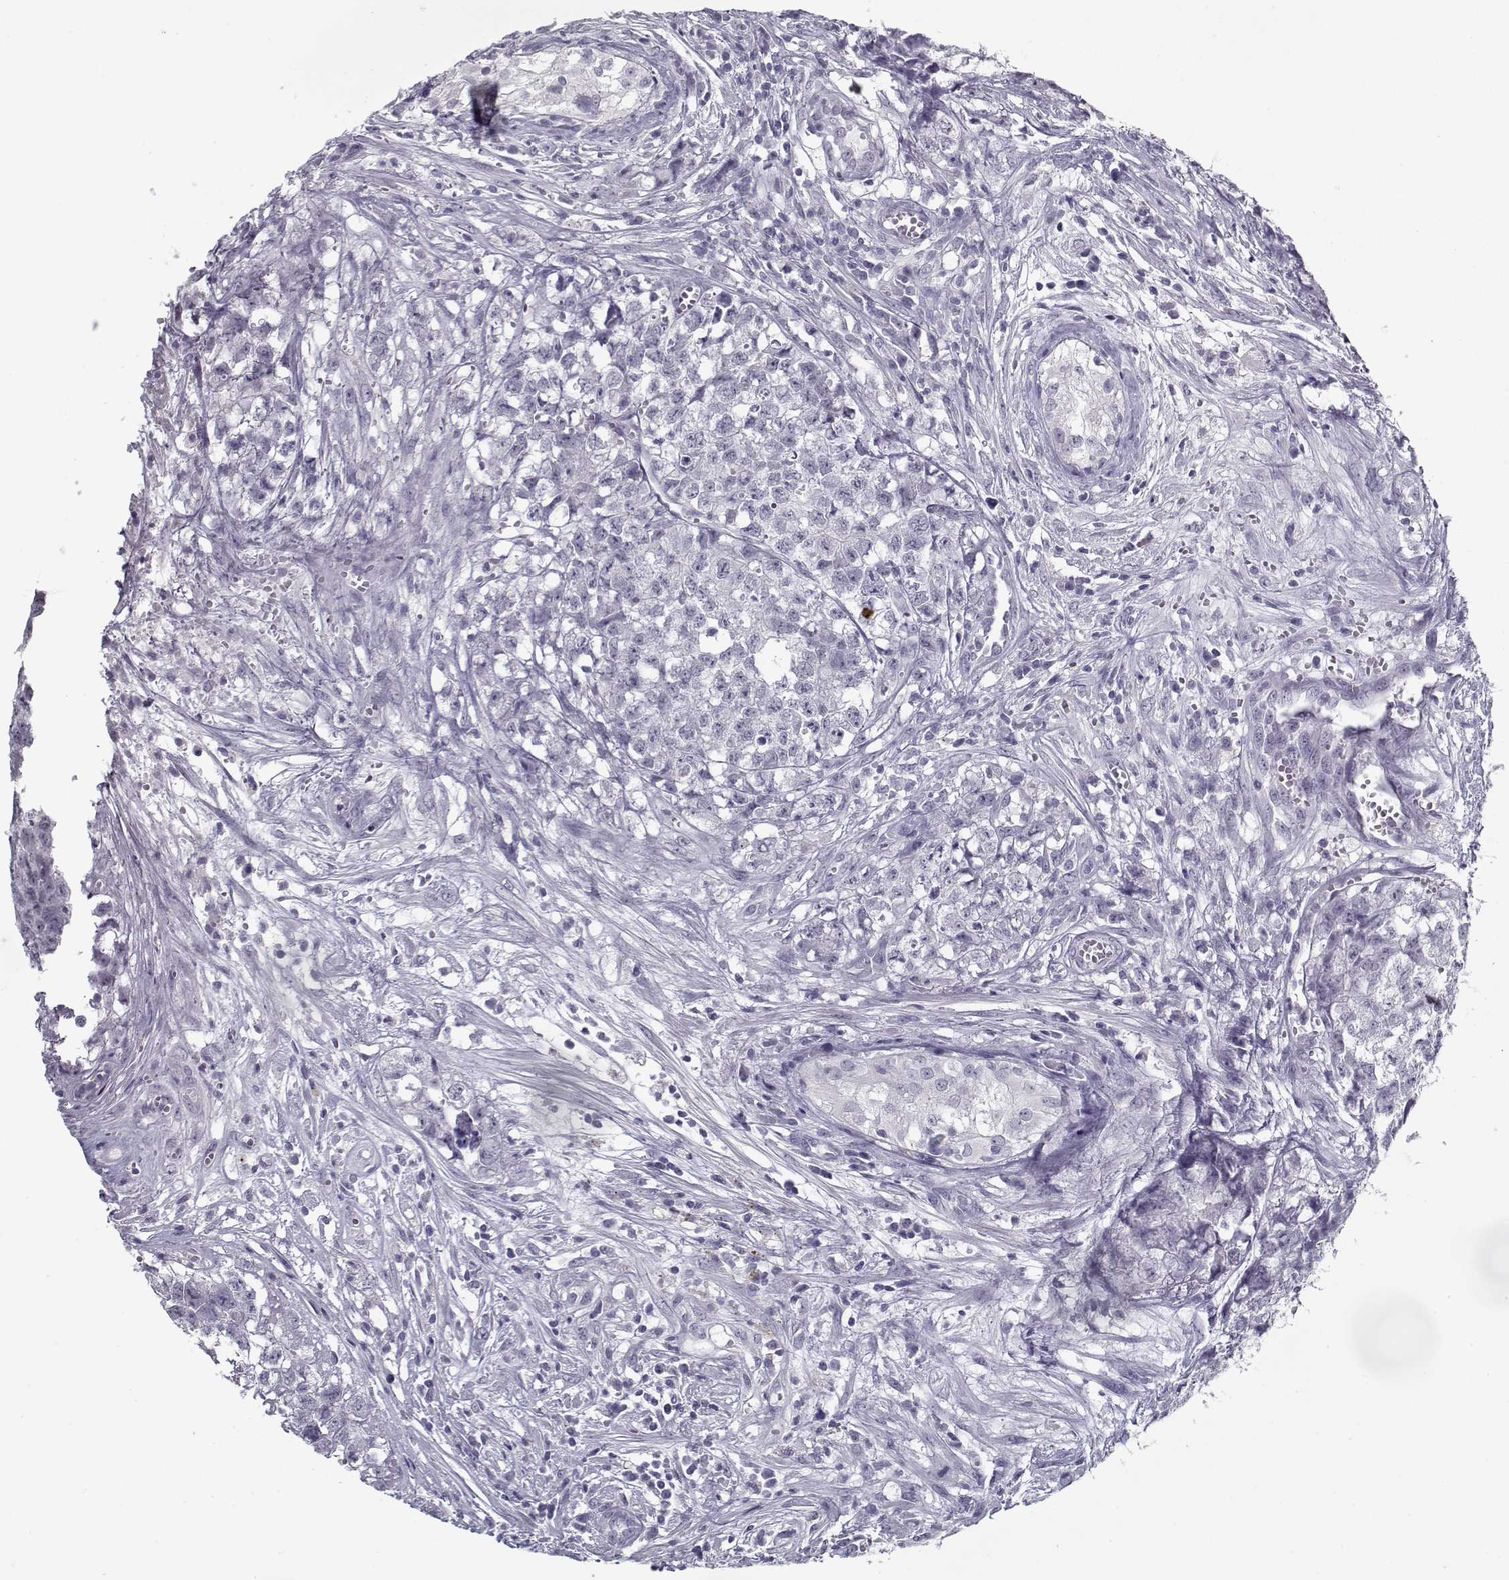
{"staining": {"intensity": "negative", "quantity": "none", "location": "none"}, "tissue": "testis cancer", "cell_type": "Tumor cells", "image_type": "cancer", "snomed": [{"axis": "morphology", "description": "Seminoma, NOS"}, {"axis": "morphology", "description": "Carcinoma, Embryonal, NOS"}, {"axis": "topography", "description": "Testis"}], "caption": "Protein analysis of testis embryonal carcinoma displays no significant expression in tumor cells. The staining is performed using DAB (3,3'-diaminobenzidine) brown chromogen with nuclei counter-stained in using hematoxylin.", "gene": "RNF32", "patient": {"sex": "male", "age": 22}}